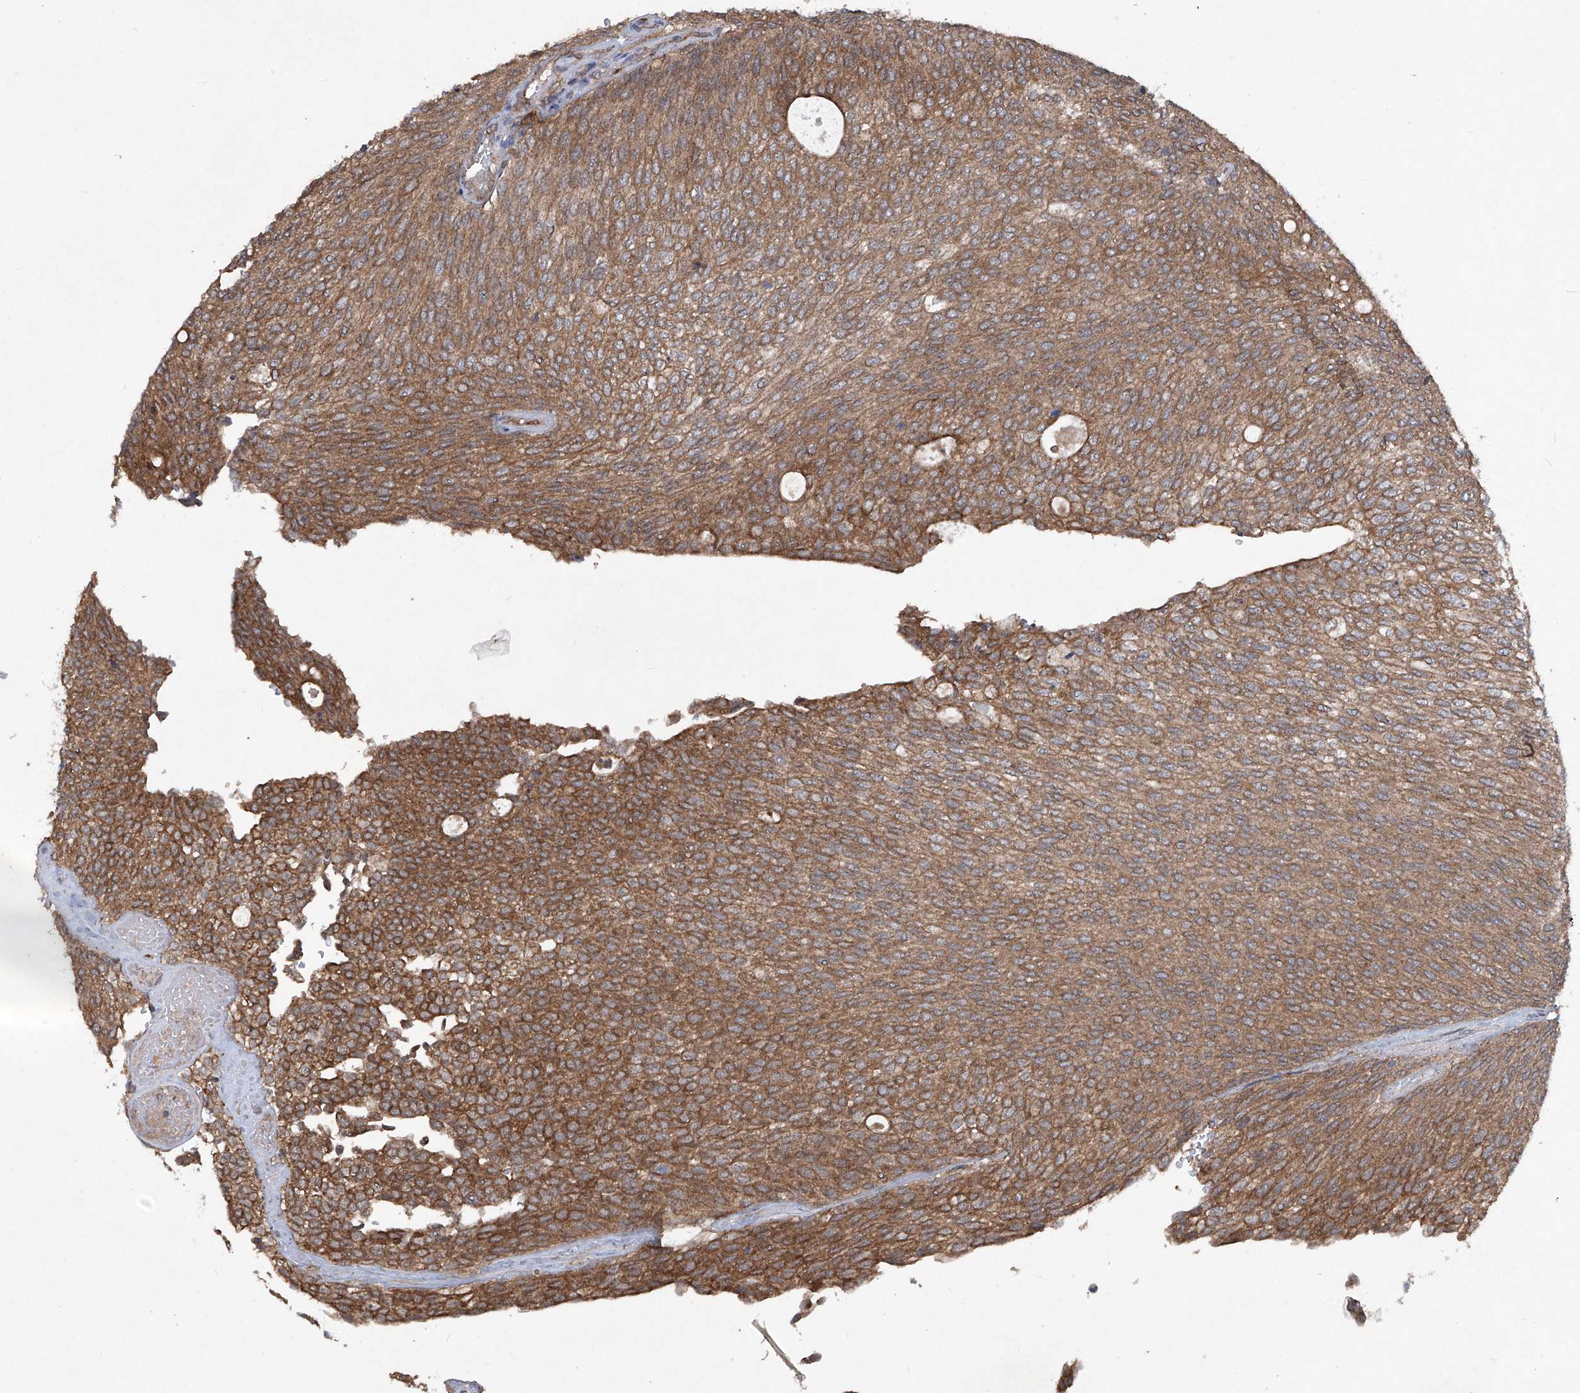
{"staining": {"intensity": "moderate", "quantity": ">75%", "location": "cytoplasmic/membranous"}, "tissue": "urothelial cancer", "cell_type": "Tumor cells", "image_type": "cancer", "snomed": [{"axis": "morphology", "description": "Urothelial carcinoma, Low grade"}, {"axis": "topography", "description": "Urinary bladder"}], "caption": "The immunohistochemical stain highlights moderate cytoplasmic/membranous expression in tumor cells of urothelial cancer tissue. Using DAB (3,3'-diaminobenzidine) (brown) and hematoxylin (blue) stains, captured at high magnification using brightfield microscopy.", "gene": "SUMF2", "patient": {"sex": "female", "age": 79}}